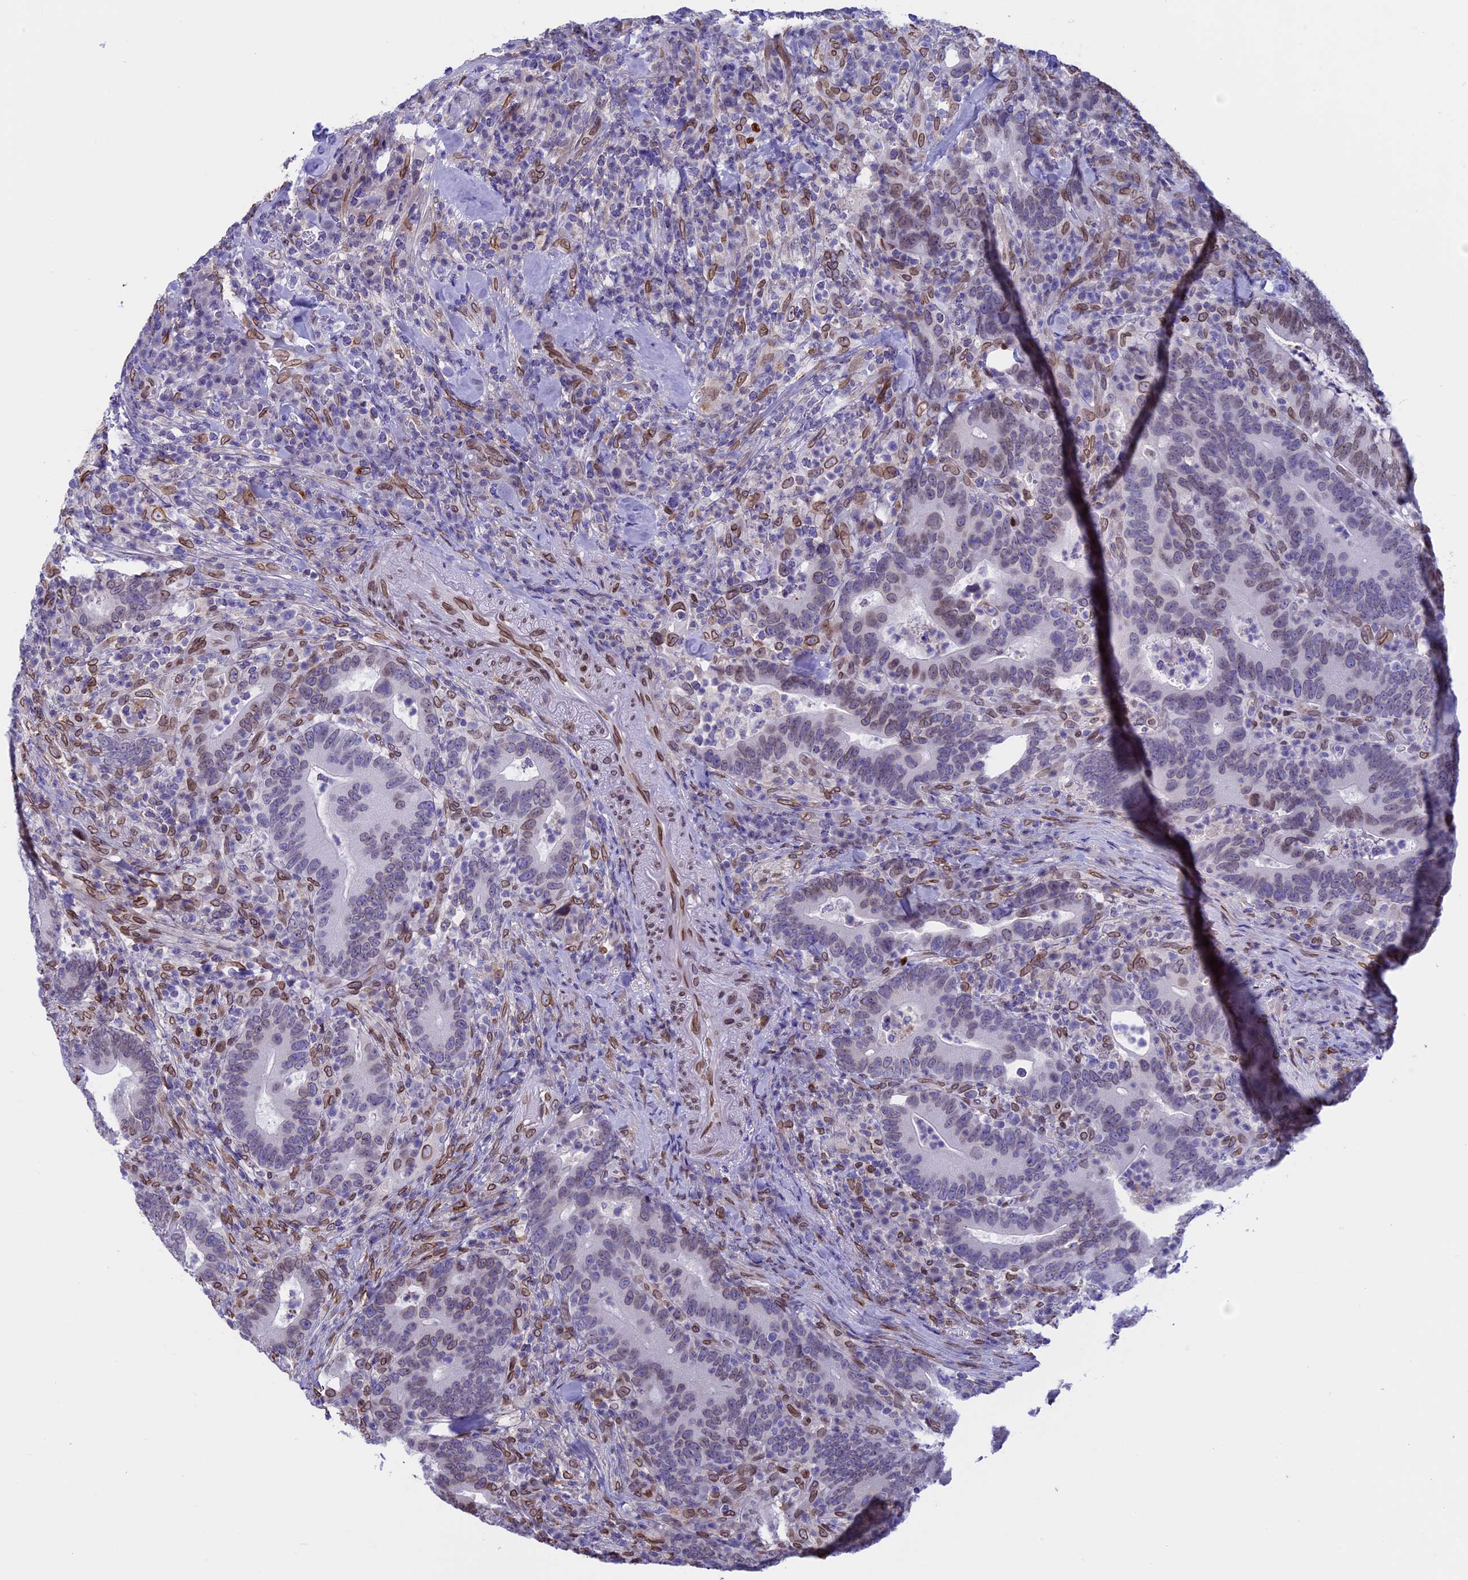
{"staining": {"intensity": "weak", "quantity": "25%-75%", "location": "cytoplasmic/membranous,nuclear"}, "tissue": "colorectal cancer", "cell_type": "Tumor cells", "image_type": "cancer", "snomed": [{"axis": "morphology", "description": "Adenocarcinoma, NOS"}, {"axis": "topography", "description": "Colon"}], "caption": "IHC histopathology image of colorectal cancer (adenocarcinoma) stained for a protein (brown), which exhibits low levels of weak cytoplasmic/membranous and nuclear staining in about 25%-75% of tumor cells.", "gene": "TMPRSS7", "patient": {"sex": "female", "age": 66}}